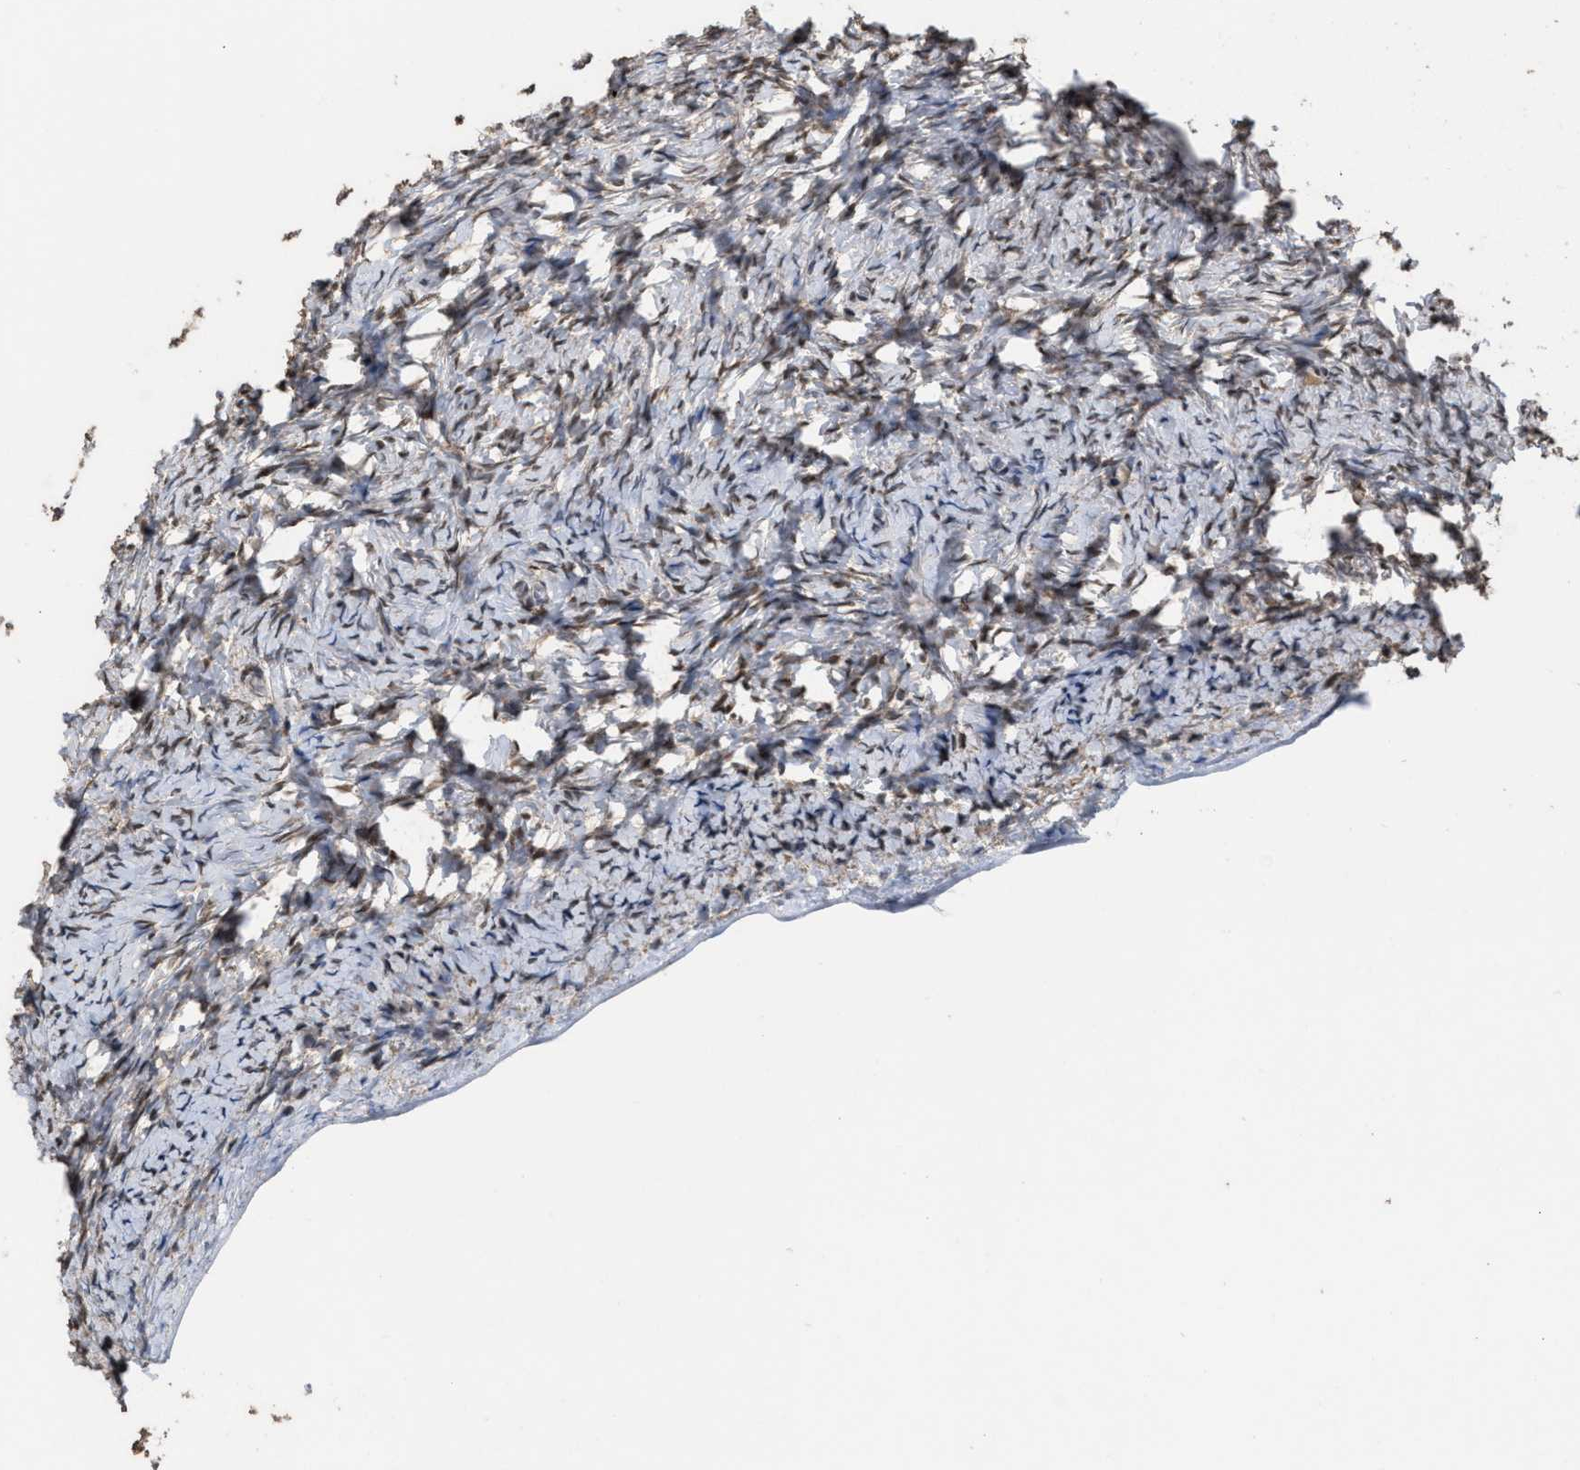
{"staining": {"intensity": "weak", "quantity": "<25%", "location": "nuclear"}, "tissue": "ovary", "cell_type": "Follicle cells", "image_type": "normal", "snomed": [{"axis": "morphology", "description": "Normal tissue, NOS"}, {"axis": "topography", "description": "Ovary"}], "caption": "A micrograph of ovary stained for a protein exhibits no brown staining in follicle cells.", "gene": "C9orf78", "patient": {"sex": "female", "age": 27}}